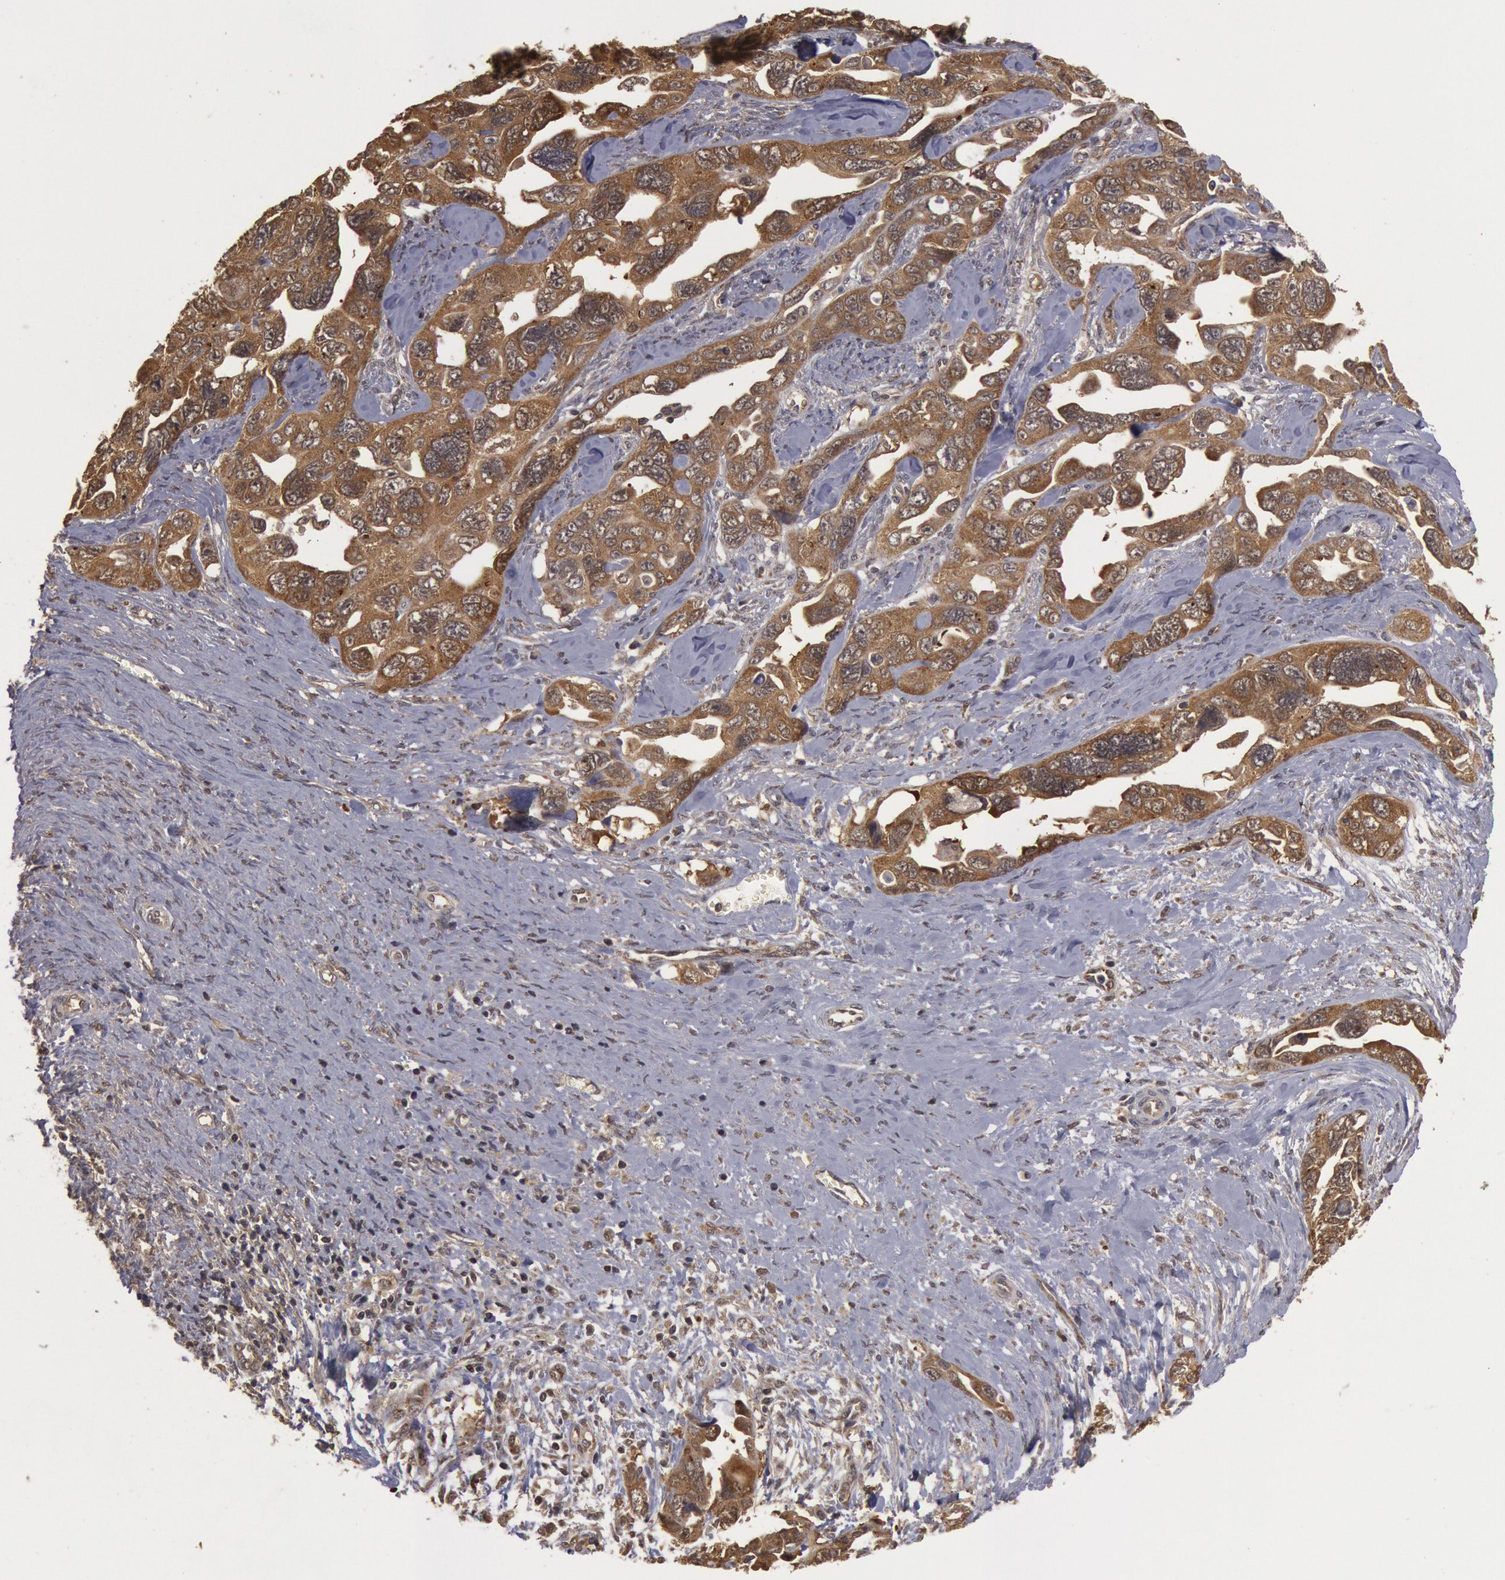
{"staining": {"intensity": "moderate", "quantity": ">75%", "location": "cytoplasmic/membranous"}, "tissue": "ovarian cancer", "cell_type": "Tumor cells", "image_type": "cancer", "snomed": [{"axis": "morphology", "description": "Cystadenocarcinoma, serous, NOS"}, {"axis": "topography", "description": "Ovary"}], "caption": "A brown stain highlights moderate cytoplasmic/membranous staining of a protein in ovarian cancer tumor cells. The staining was performed using DAB (3,3'-diaminobenzidine), with brown indicating positive protein expression. Nuclei are stained blue with hematoxylin.", "gene": "USP14", "patient": {"sex": "female", "age": 63}}